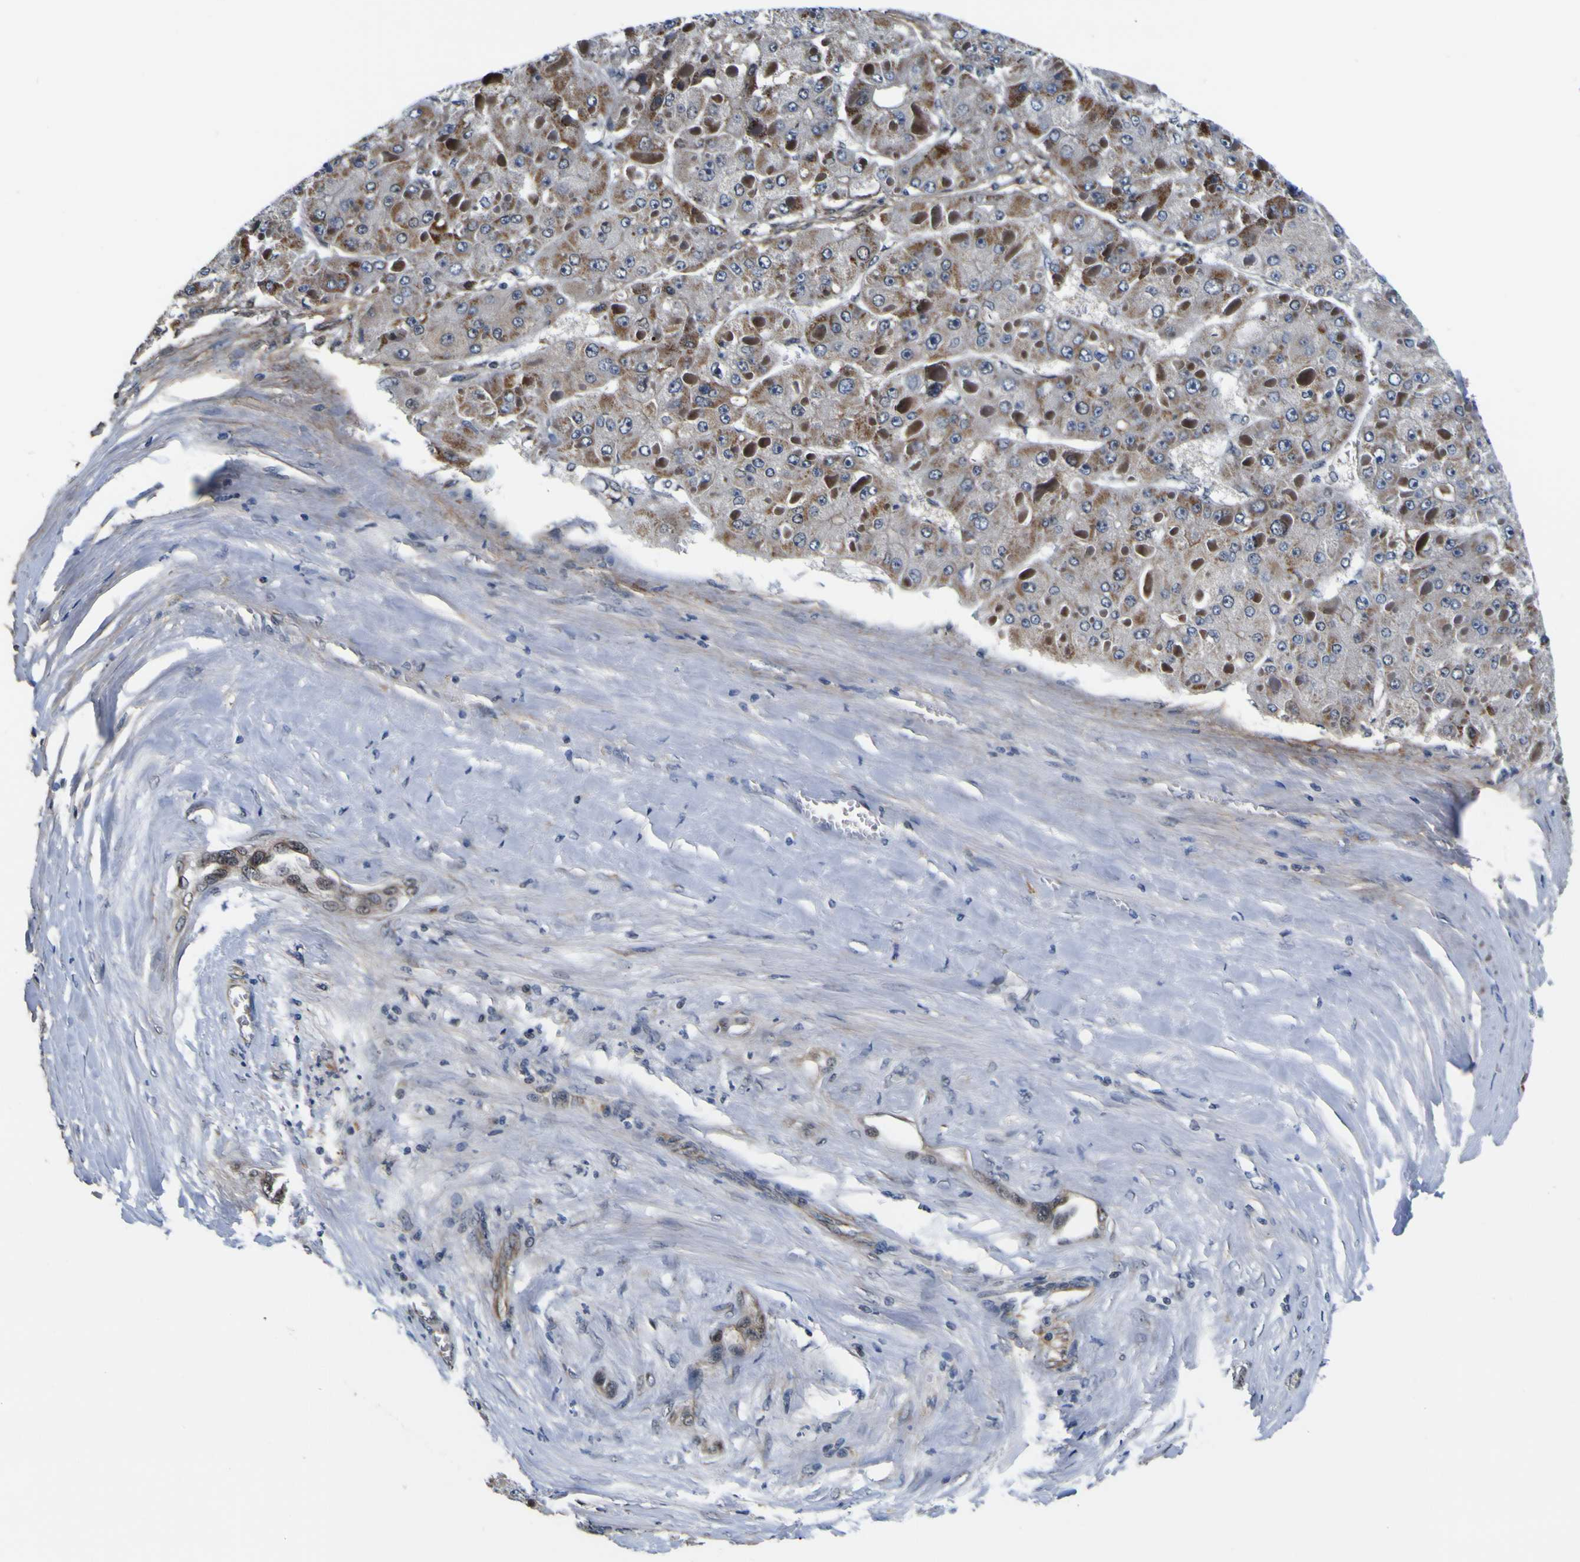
{"staining": {"intensity": "moderate", "quantity": "25%-75%", "location": "cytoplasmic/membranous"}, "tissue": "liver cancer", "cell_type": "Tumor cells", "image_type": "cancer", "snomed": [{"axis": "morphology", "description": "Carcinoma, Hepatocellular, NOS"}, {"axis": "topography", "description": "Liver"}], "caption": "Tumor cells show medium levels of moderate cytoplasmic/membranous expression in approximately 25%-75% of cells in human hepatocellular carcinoma (liver).", "gene": "POSTN", "patient": {"sex": "female", "age": 73}}